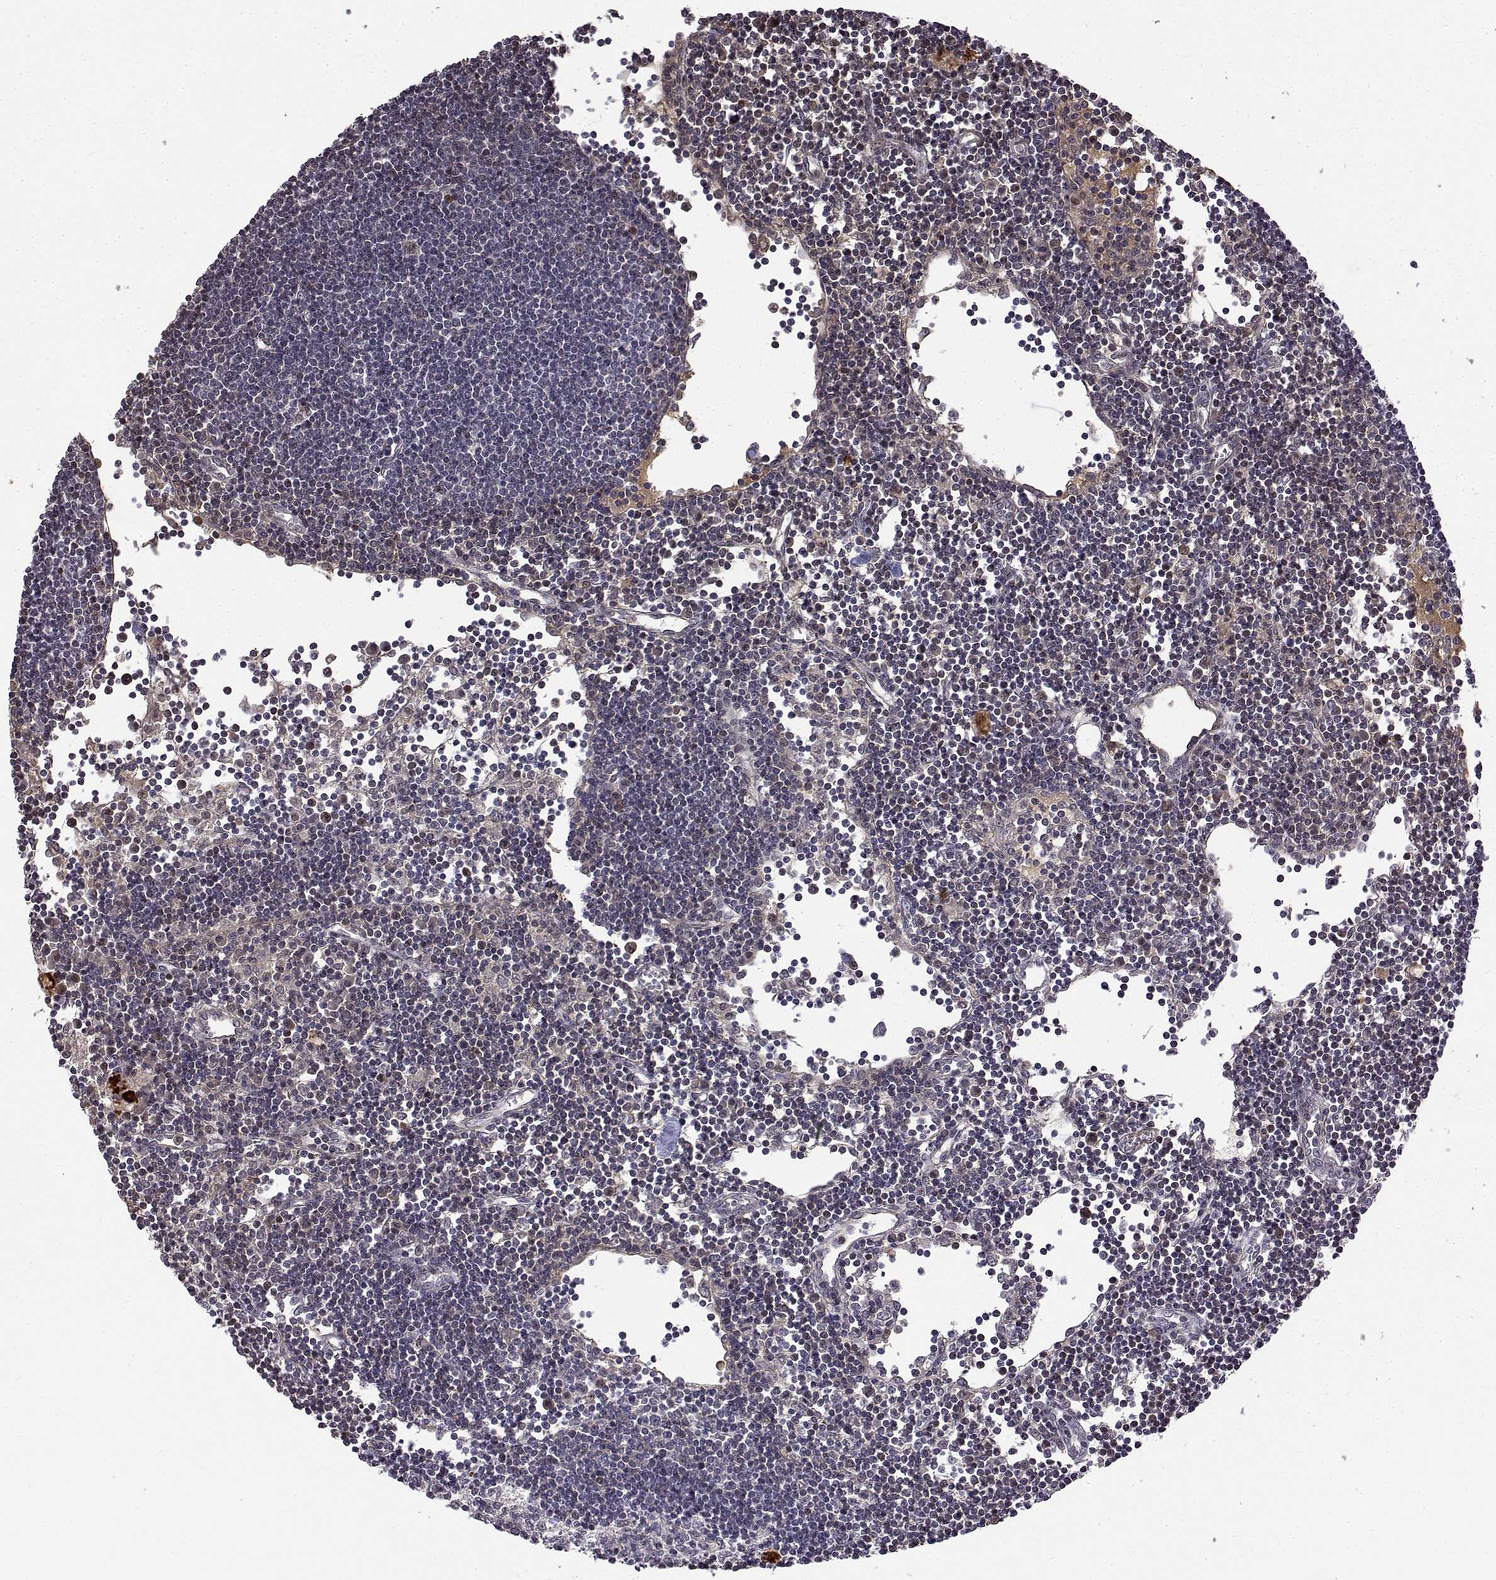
{"staining": {"intensity": "negative", "quantity": "none", "location": "none"}, "tissue": "lymph node", "cell_type": "Germinal center cells", "image_type": "normal", "snomed": [{"axis": "morphology", "description": "Normal tissue, NOS"}, {"axis": "topography", "description": "Lymph node"}], "caption": "DAB immunohistochemical staining of benign lymph node demonstrates no significant staining in germinal center cells. The staining is performed using DAB (3,3'-diaminobenzidine) brown chromogen with nuclei counter-stained in using hematoxylin.", "gene": "ITGA7", "patient": {"sex": "female", "age": 65}}